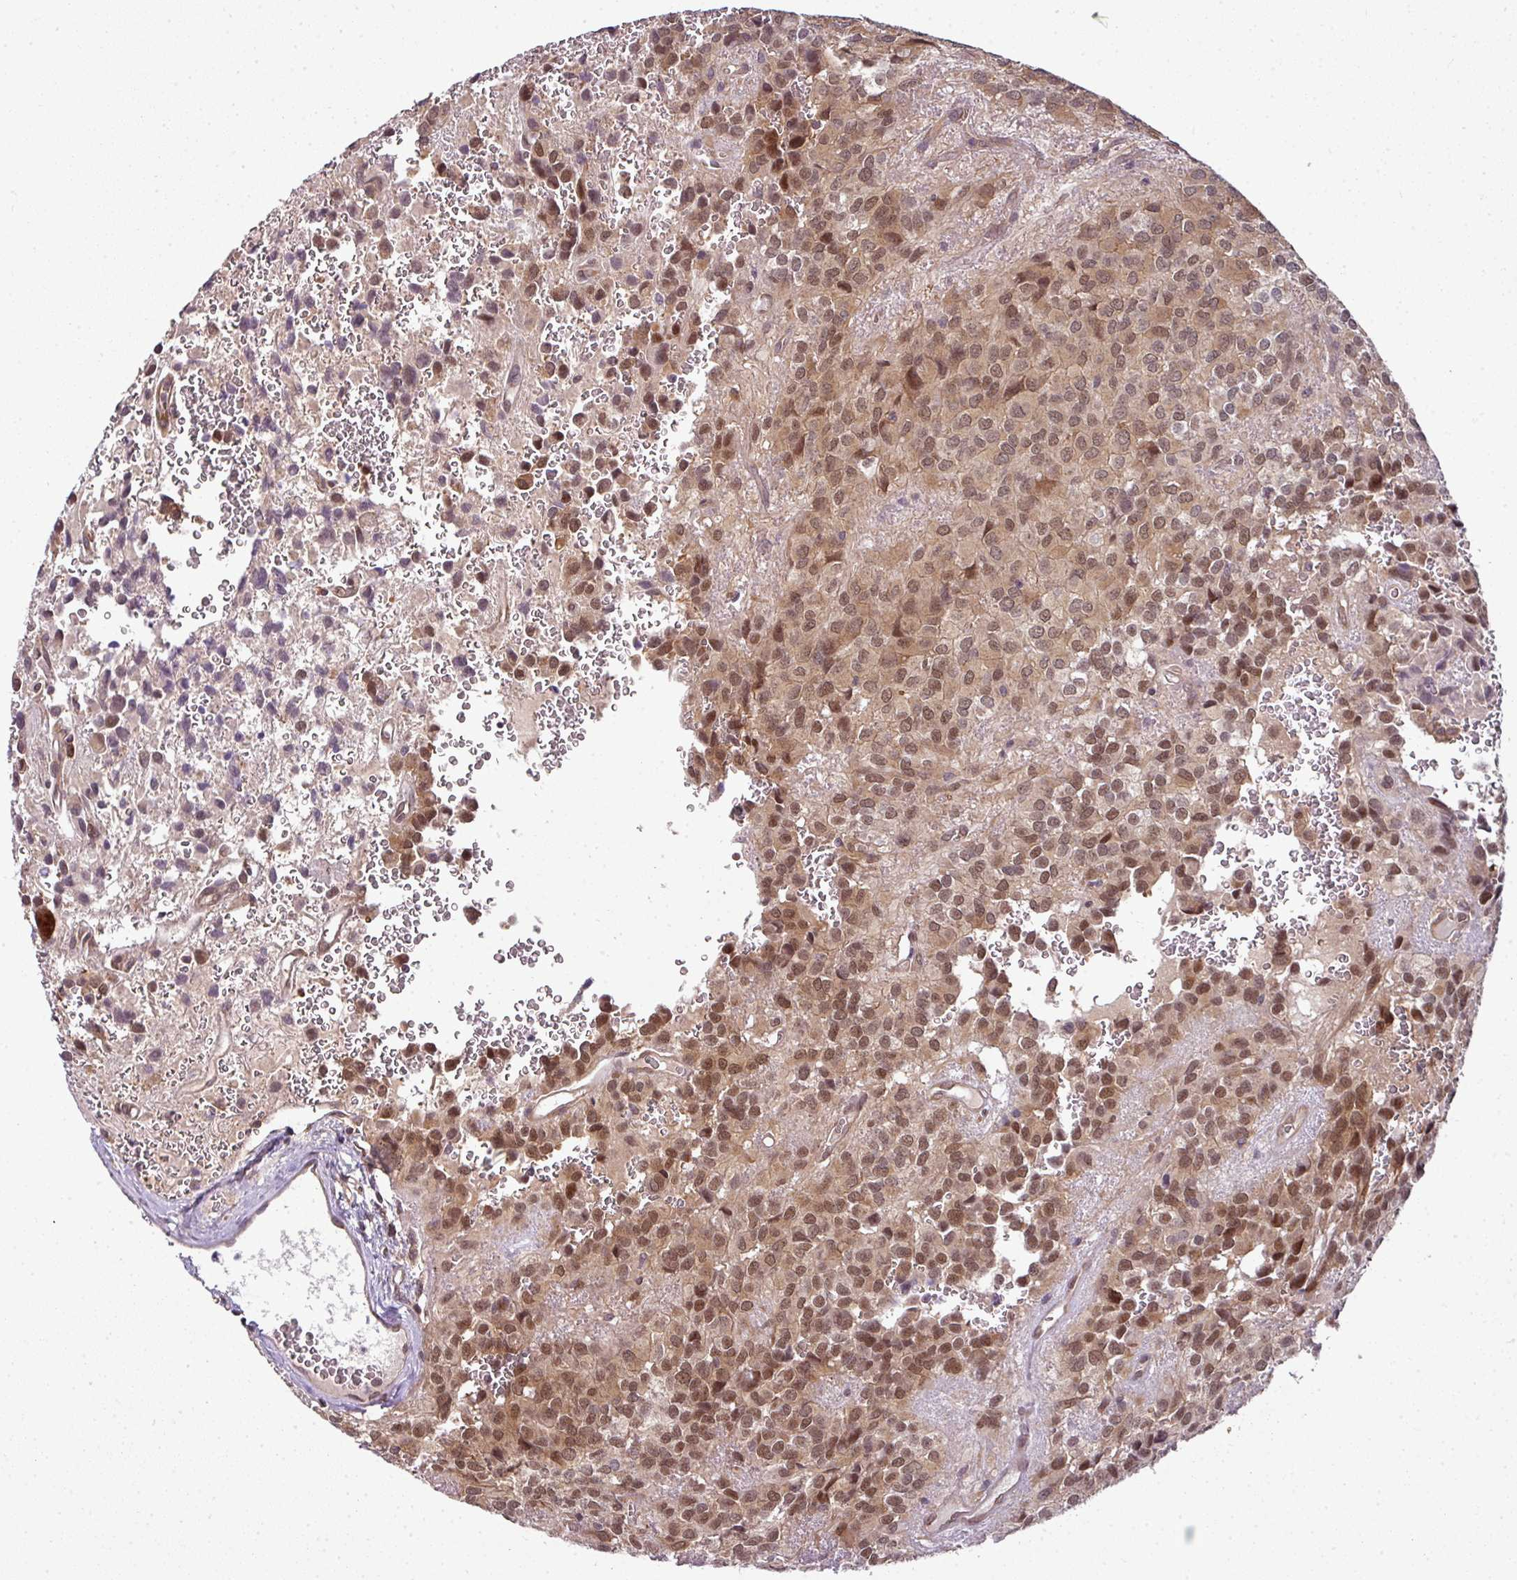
{"staining": {"intensity": "moderate", "quantity": ">75%", "location": "cytoplasmic/membranous,nuclear"}, "tissue": "glioma", "cell_type": "Tumor cells", "image_type": "cancer", "snomed": [{"axis": "morphology", "description": "Glioma, malignant, Low grade"}, {"axis": "topography", "description": "Brain"}], "caption": "Glioma stained with DAB immunohistochemistry (IHC) exhibits medium levels of moderate cytoplasmic/membranous and nuclear positivity in approximately >75% of tumor cells.", "gene": "RBM4B", "patient": {"sex": "male", "age": 56}}